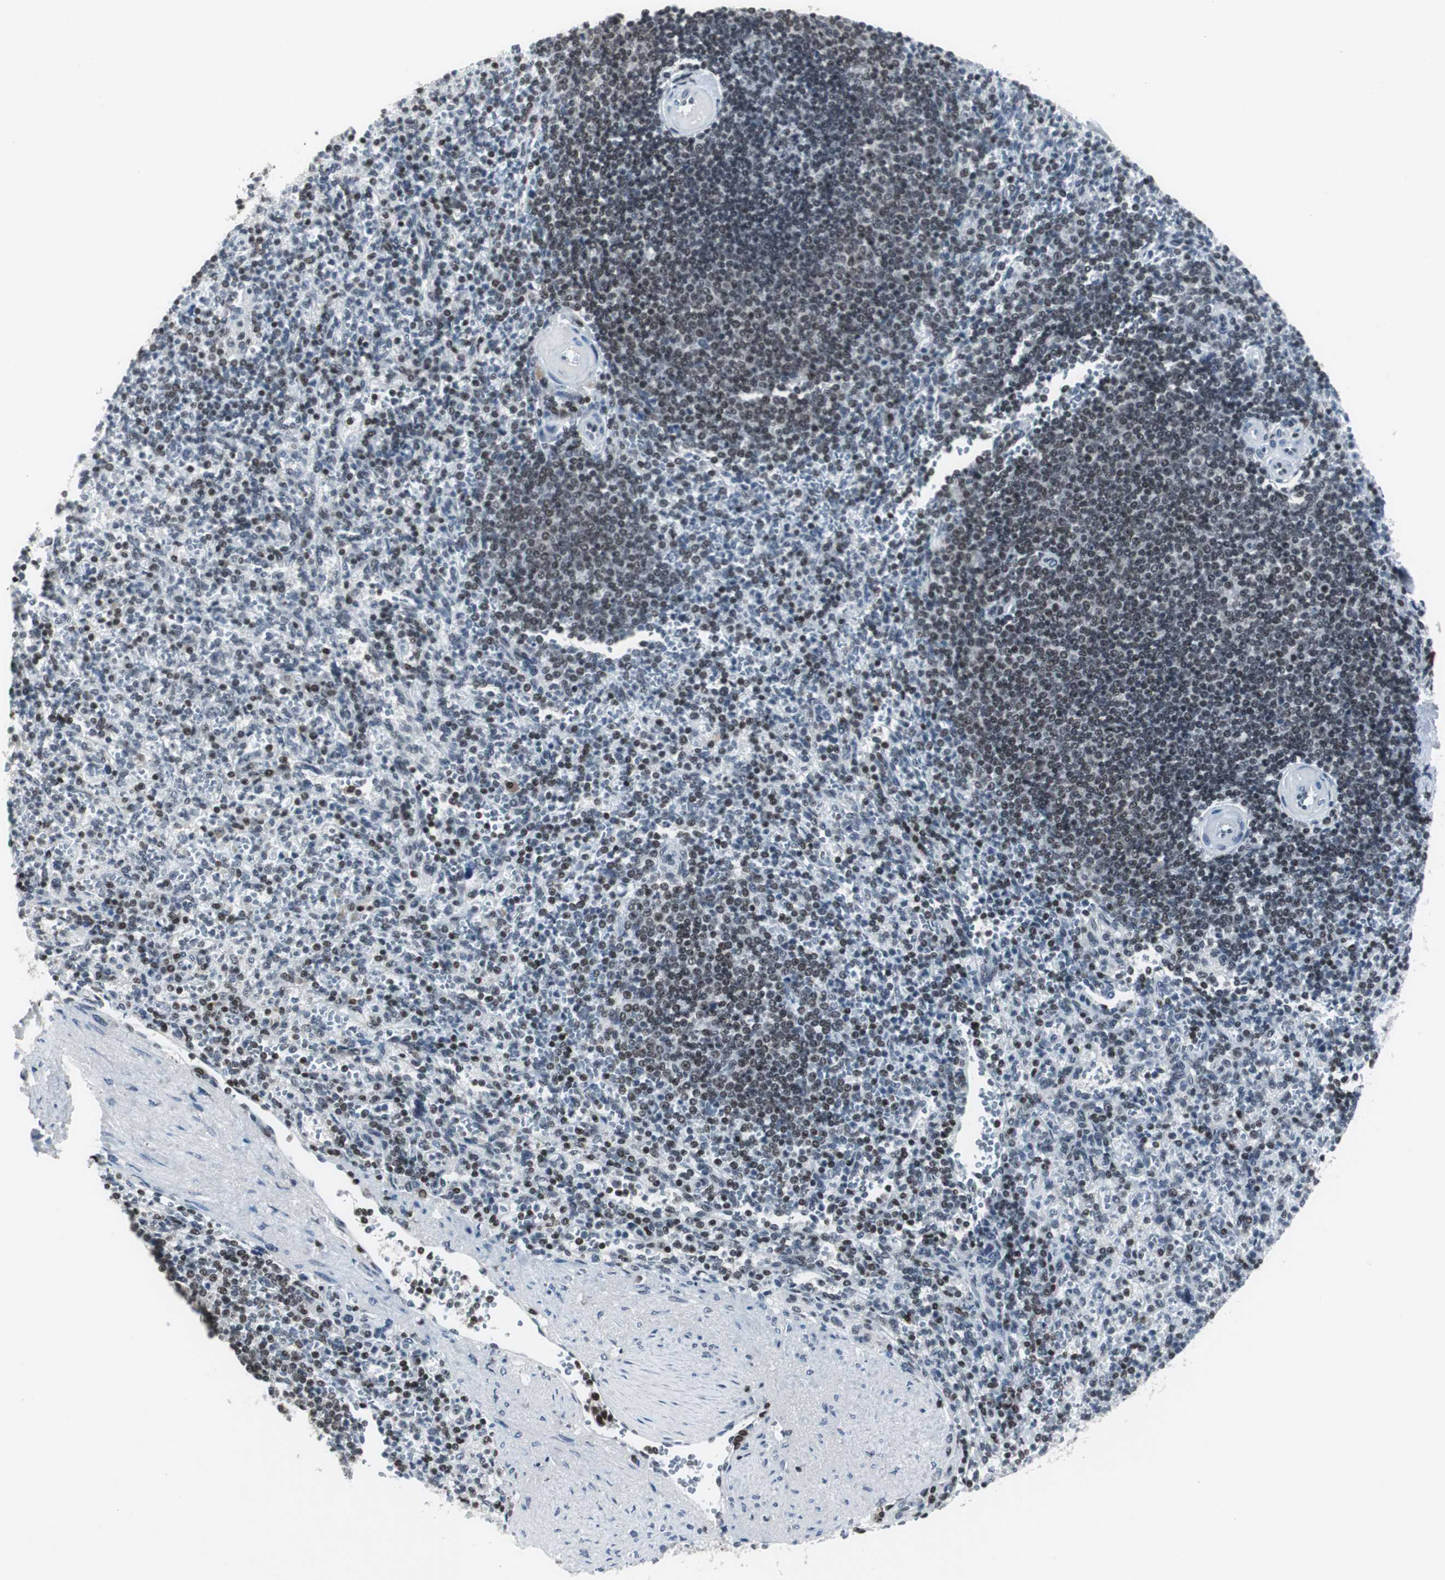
{"staining": {"intensity": "moderate", "quantity": "25%-75%", "location": "nuclear"}, "tissue": "spleen", "cell_type": "Cells in red pulp", "image_type": "normal", "snomed": [{"axis": "morphology", "description": "Normal tissue, NOS"}, {"axis": "topography", "description": "Spleen"}], "caption": "Immunohistochemistry (IHC) of unremarkable spleen shows medium levels of moderate nuclear expression in about 25%-75% of cells in red pulp.", "gene": "RAD9A", "patient": {"sex": "female", "age": 74}}